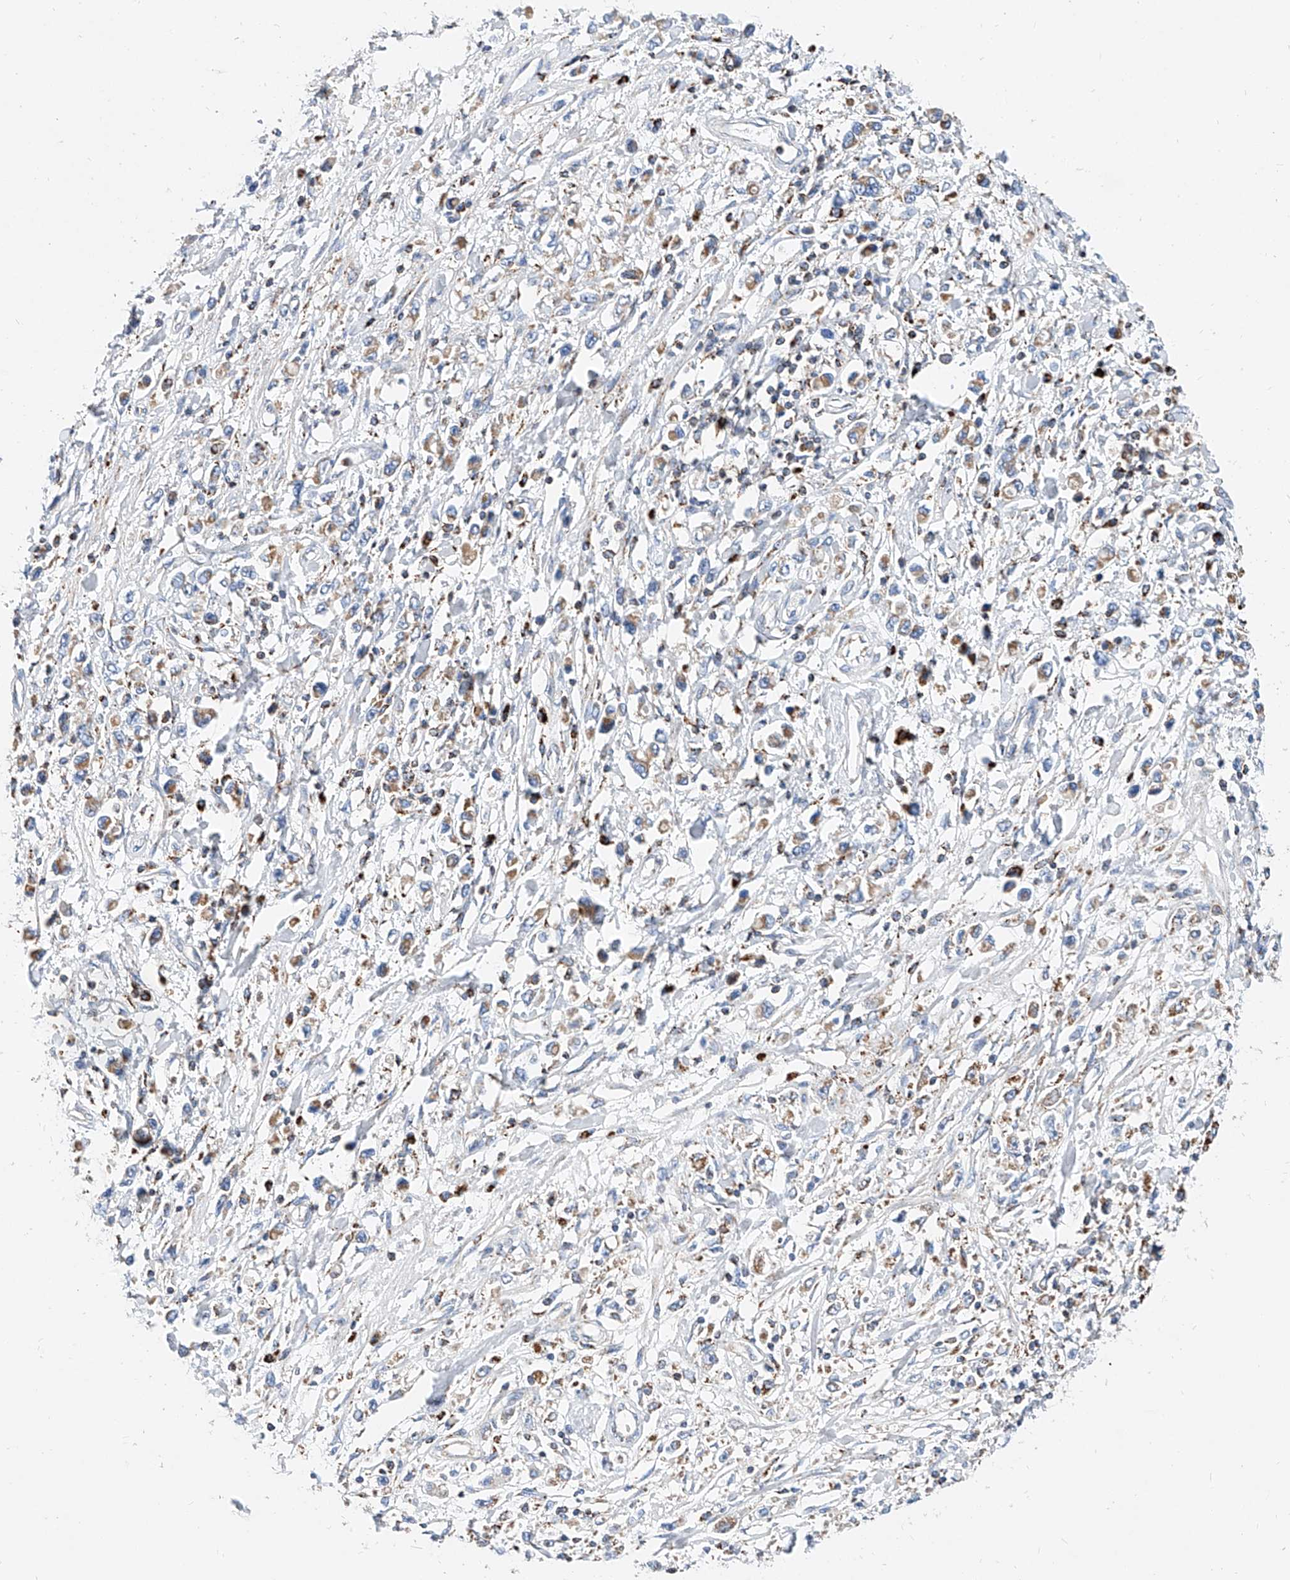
{"staining": {"intensity": "moderate", "quantity": "<25%", "location": "cytoplasmic/membranous"}, "tissue": "stomach cancer", "cell_type": "Tumor cells", "image_type": "cancer", "snomed": [{"axis": "morphology", "description": "Adenocarcinoma, NOS"}, {"axis": "topography", "description": "Stomach"}], "caption": "Protein staining displays moderate cytoplasmic/membranous positivity in approximately <25% of tumor cells in adenocarcinoma (stomach).", "gene": "CPNE5", "patient": {"sex": "female", "age": 59}}